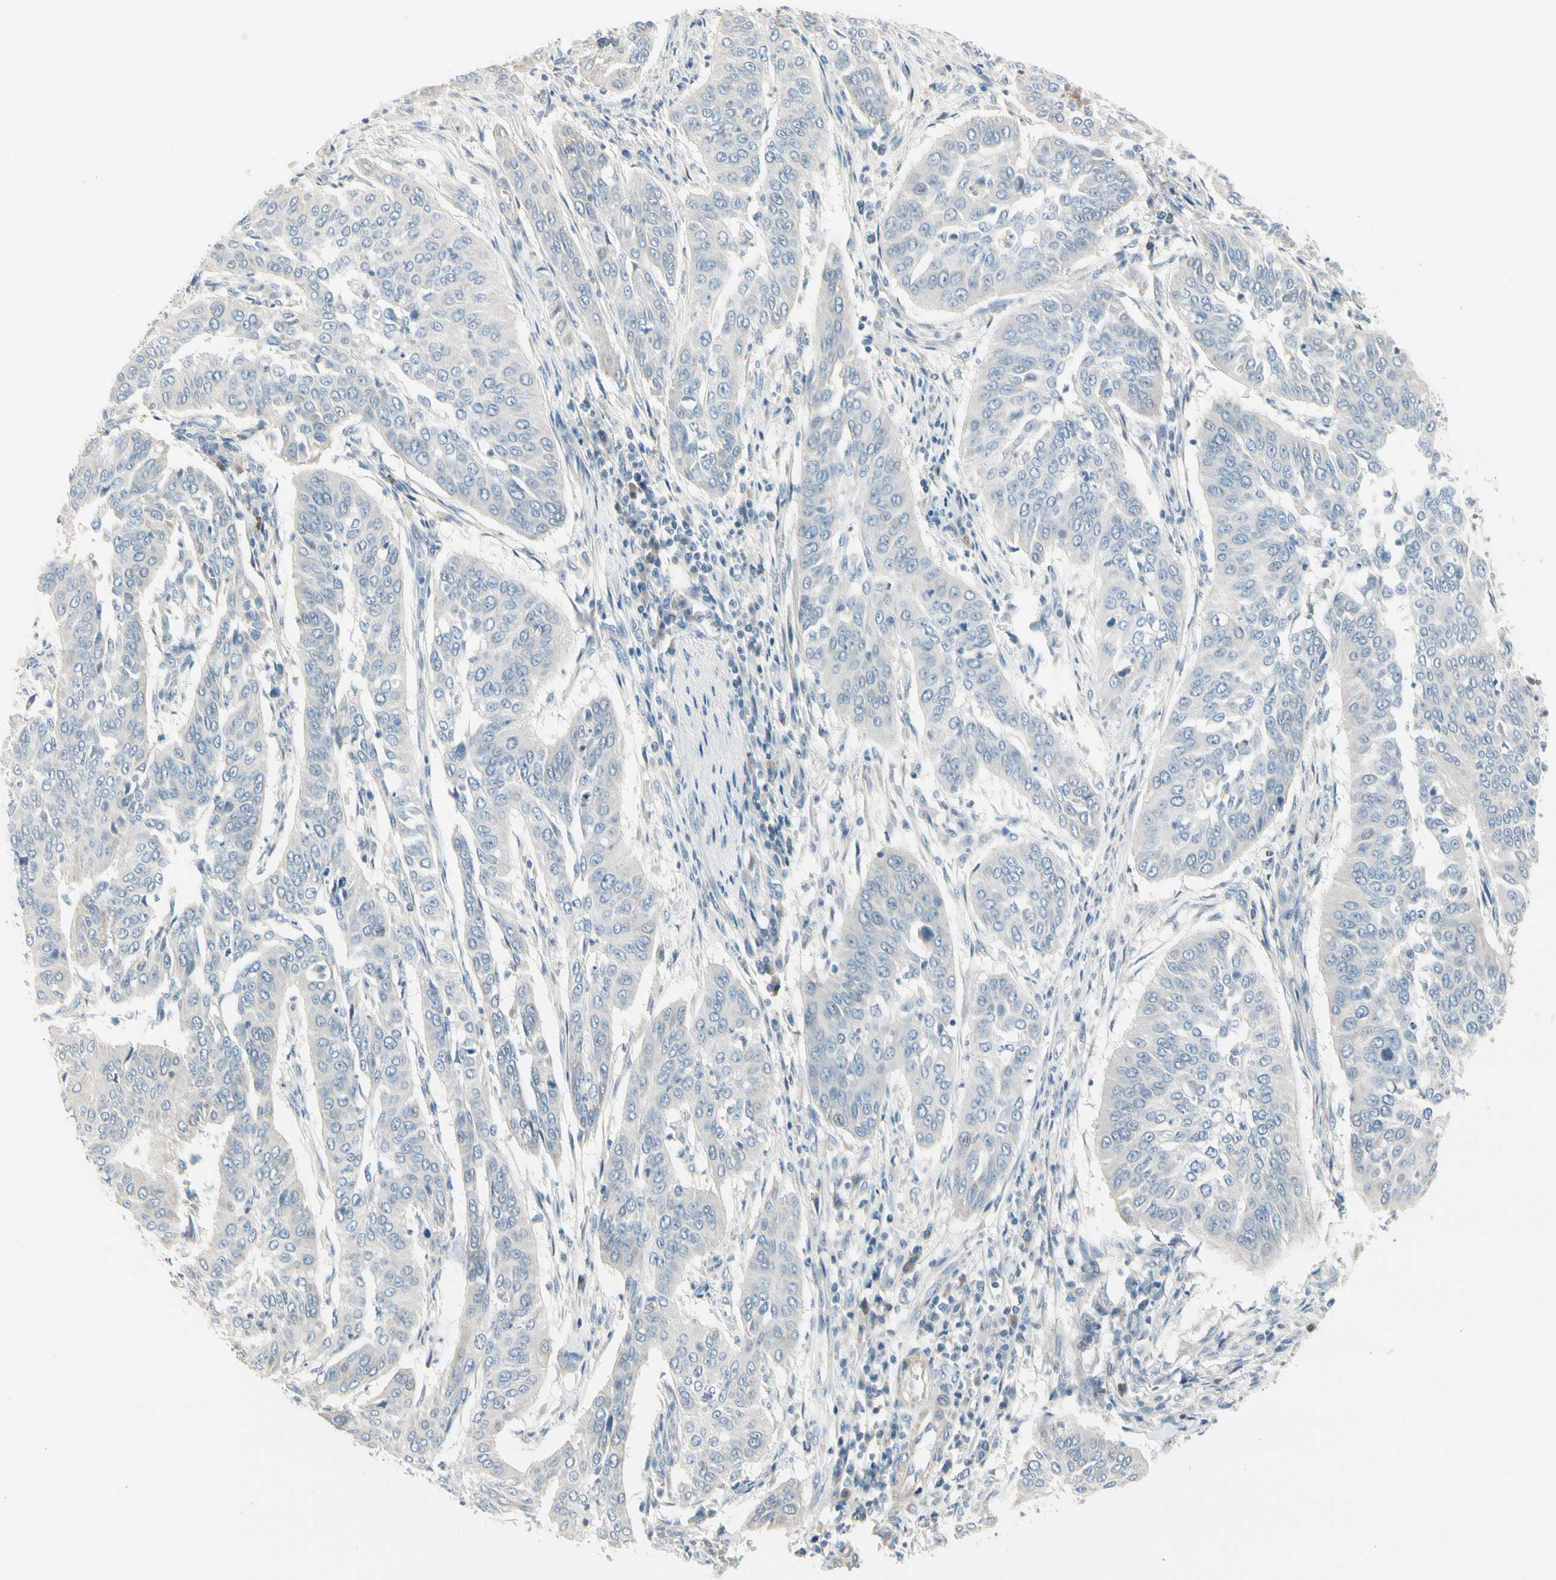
{"staining": {"intensity": "negative", "quantity": "none", "location": "none"}, "tissue": "cervical cancer", "cell_type": "Tumor cells", "image_type": "cancer", "snomed": [{"axis": "morphology", "description": "Normal tissue, NOS"}, {"axis": "morphology", "description": "Squamous cell carcinoma, NOS"}, {"axis": "topography", "description": "Cervix"}], "caption": "The immunohistochemistry (IHC) micrograph has no significant positivity in tumor cells of cervical squamous cell carcinoma tissue.", "gene": "CYP2E1", "patient": {"sex": "female", "age": 39}}